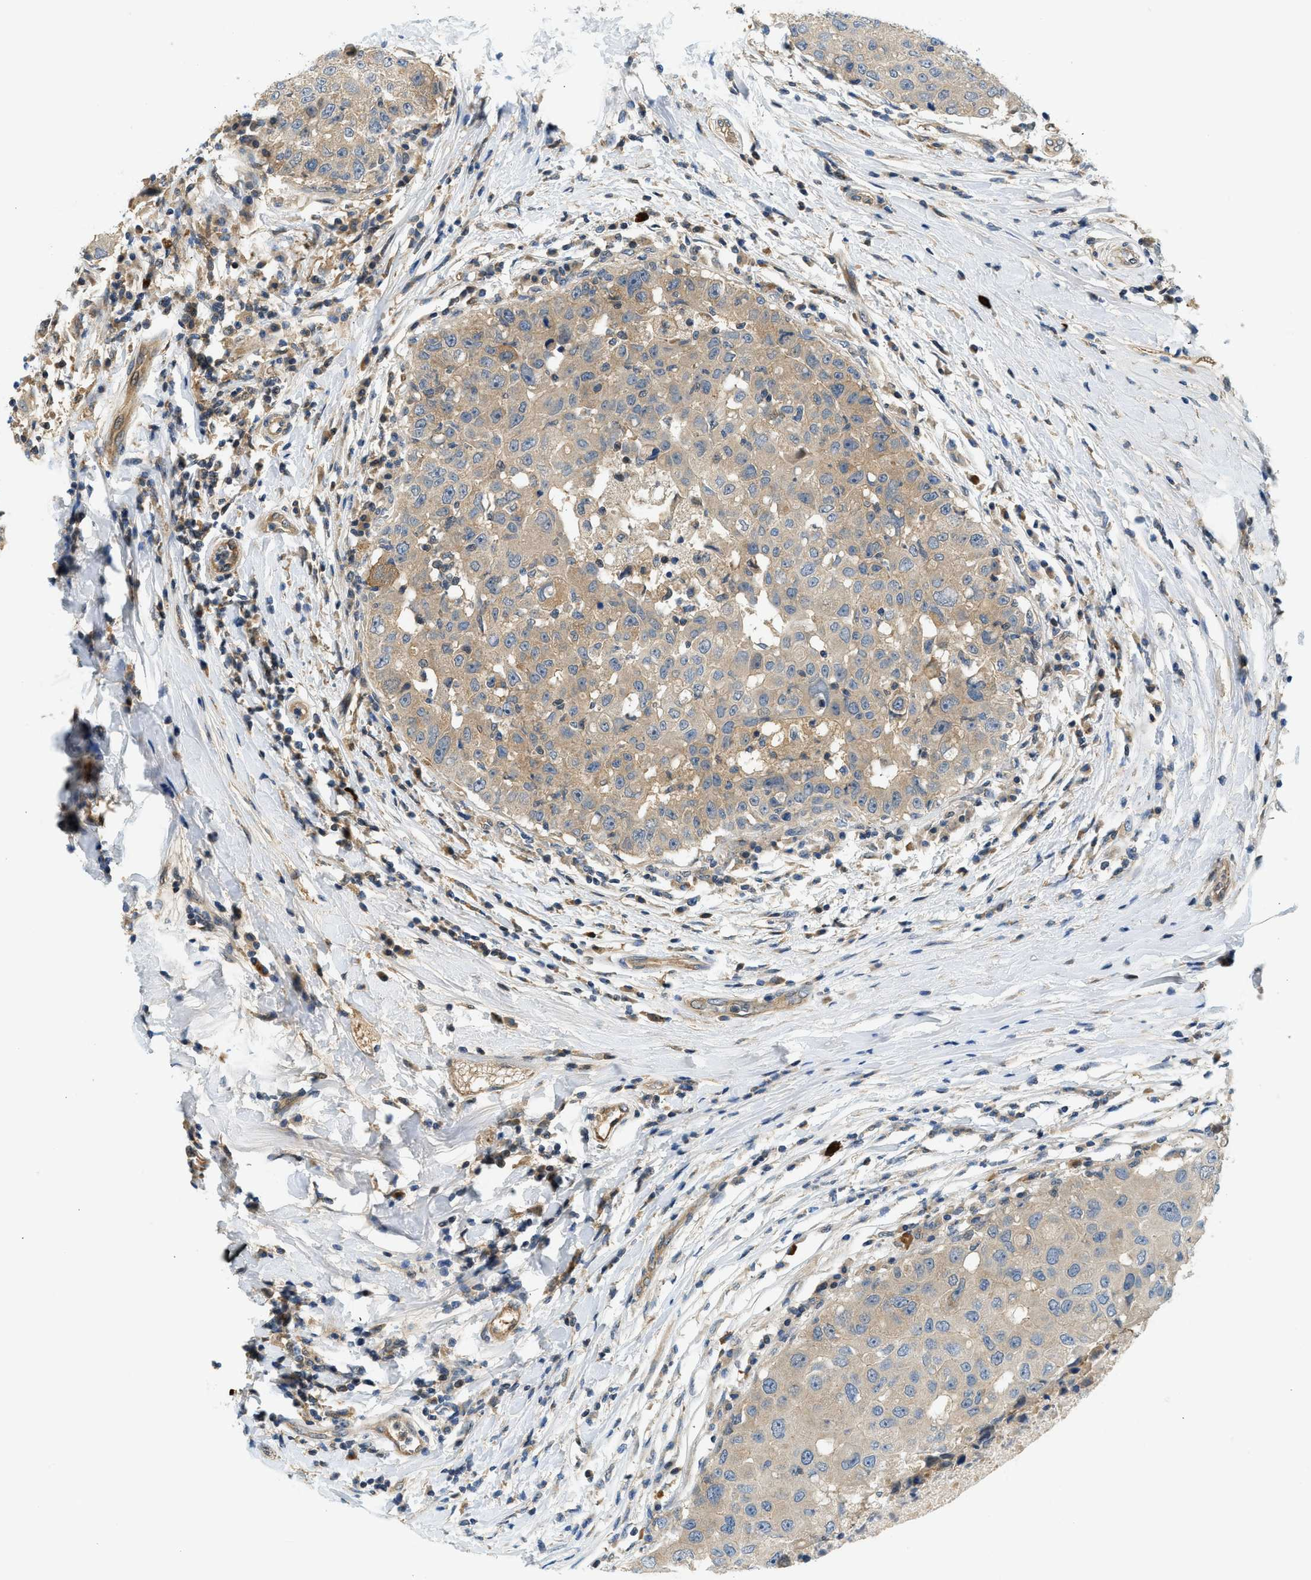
{"staining": {"intensity": "weak", "quantity": ">75%", "location": "cytoplasmic/membranous"}, "tissue": "breast cancer", "cell_type": "Tumor cells", "image_type": "cancer", "snomed": [{"axis": "morphology", "description": "Duct carcinoma"}, {"axis": "topography", "description": "Breast"}], "caption": "Immunohistochemistry (DAB (3,3'-diaminobenzidine)) staining of human breast cancer (intraductal carcinoma) exhibits weak cytoplasmic/membranous protein expression in approximately >75% of tumor cells. The staining was performed using DAB (3,3'-diaminobenzidine) to visualize the protein expression in brown, while the nuclei were stained in blue with hematoxylin (Magnification: 20x).", "gene": "KCNK1", "patient": {"sex": "female", "age": 27}}